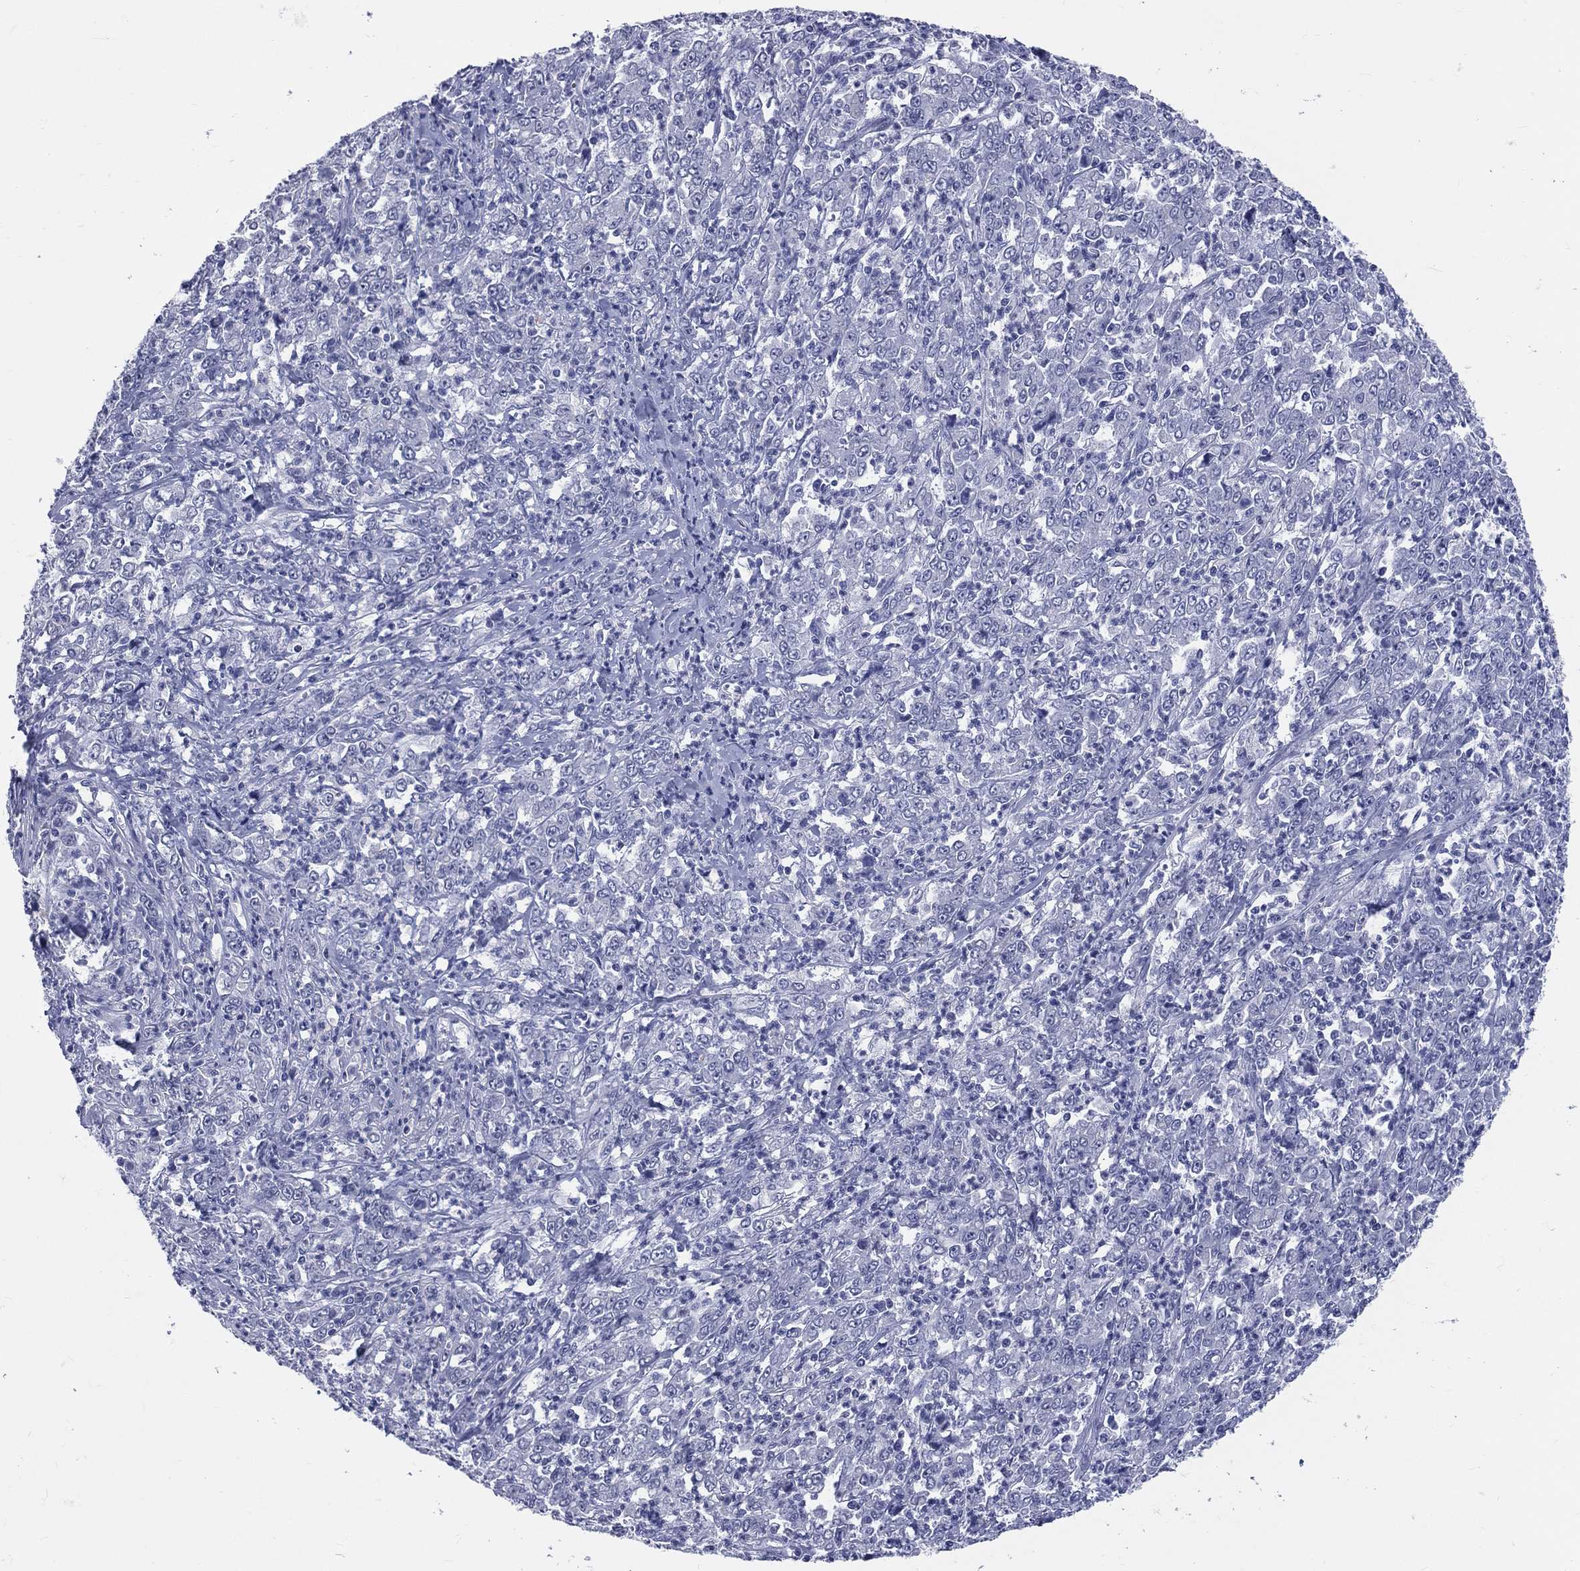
{"staining": {"intensity": "negative", "quantity": "none", "location": "none"}, "tissue": "stomach cancer", "cell_type": "Tumor cells", "image_type": "cancer", "snomed": [{"axis": "morphology", "description": "Adenocarcinoma, NOS"}, {"axis": "topography", "description": "Stomach, lower"}], "caption": "Immunohistochemical staining of human stomach adenocarcinoma reveals no significant staining in tumor cells.", "gene": "MLLT10", "patient": {"sex": "female", "age": 71}}